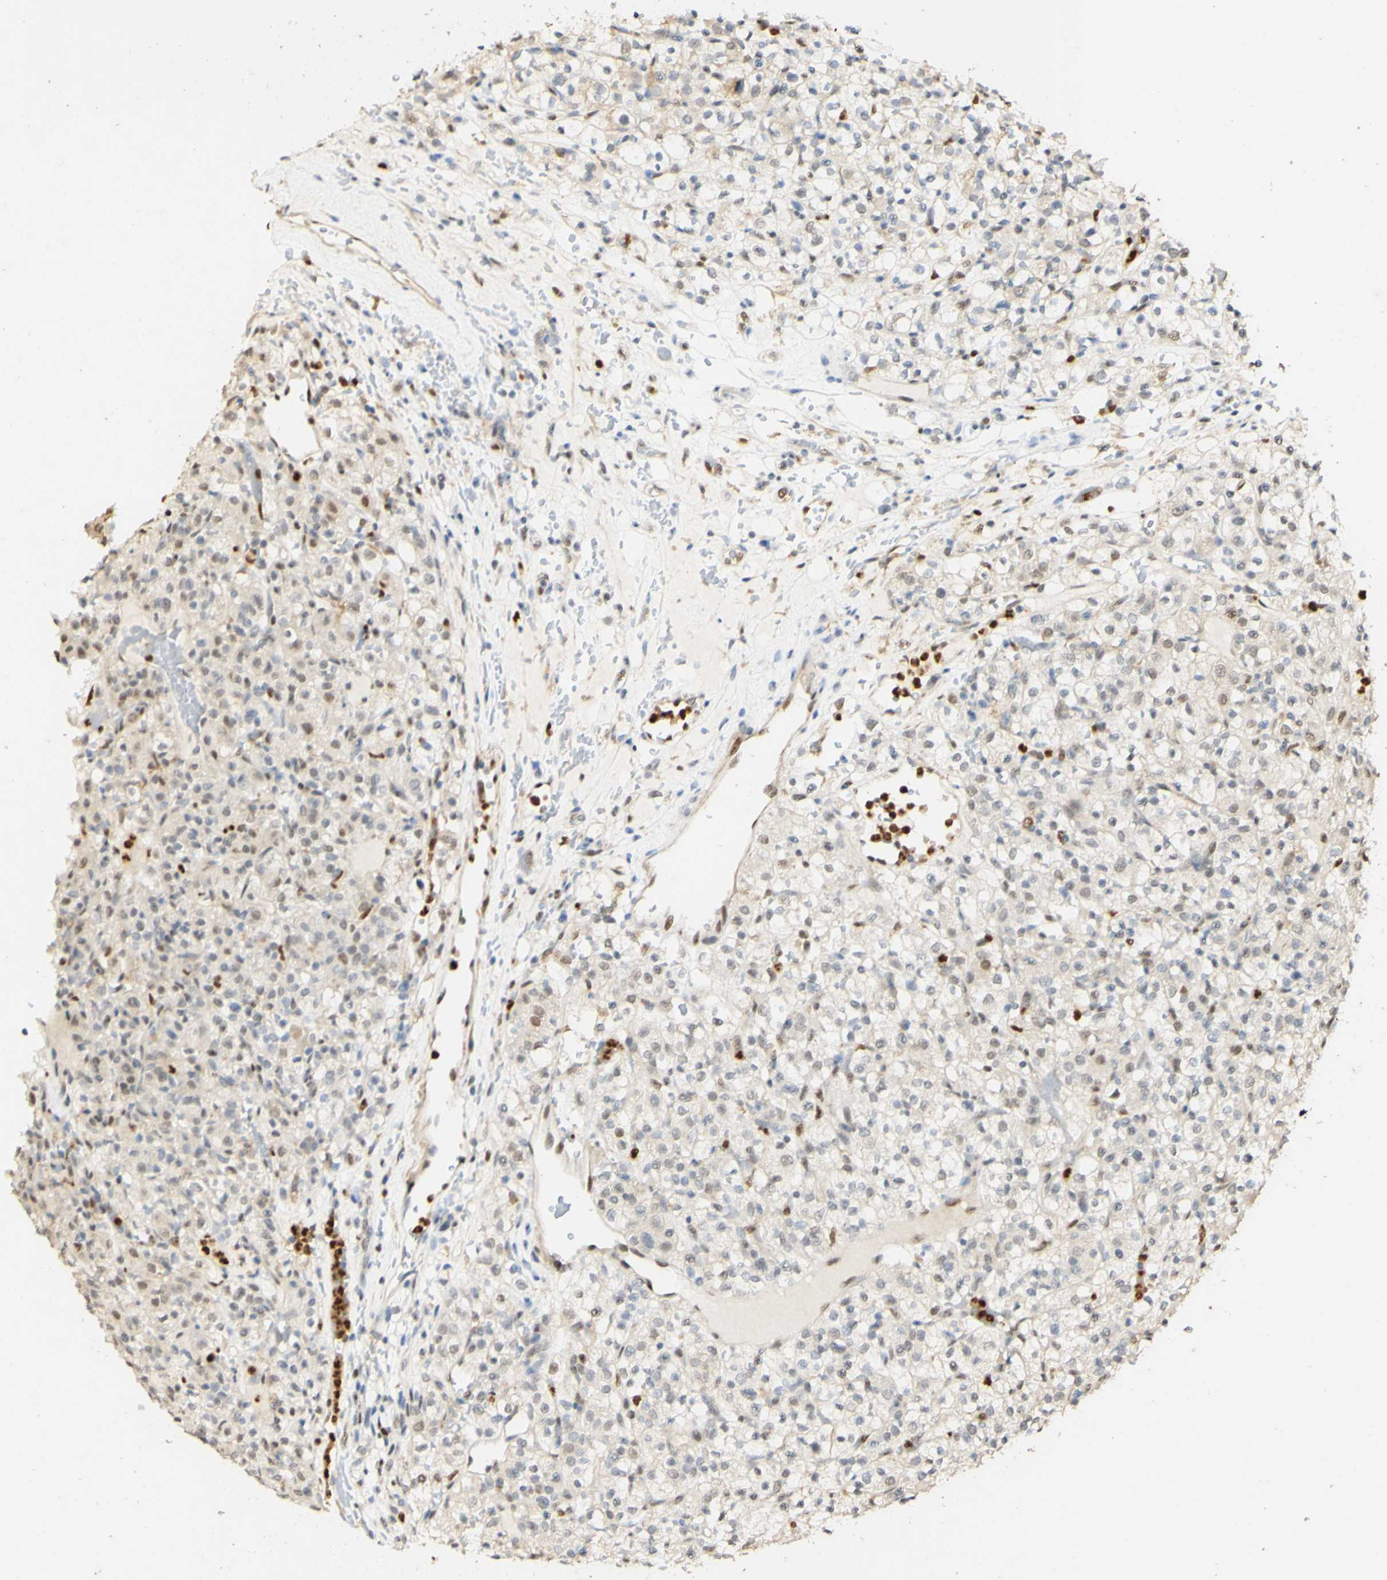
{"staining": {"intensity": "negative", "quantity": "none", "location": "none"}, "tissue": "renal cancer", "cell_type": "Tumor cells", "image_type": "cancer", "snomed": [{"axis": "morphology", "description": "Normal tissue, NOS"}, {"axis": "morphology", "description": "Adenocarcinoma, NOS"}, {"axis": "topography", "description": "Kidney"}], "caption": "Protein analysis of renal cancer (adenocarcinoma) reveals no significant staining in tumor cells.", "gene": "MAP3K4", "patient": {"sex": "female", "age": 72}}